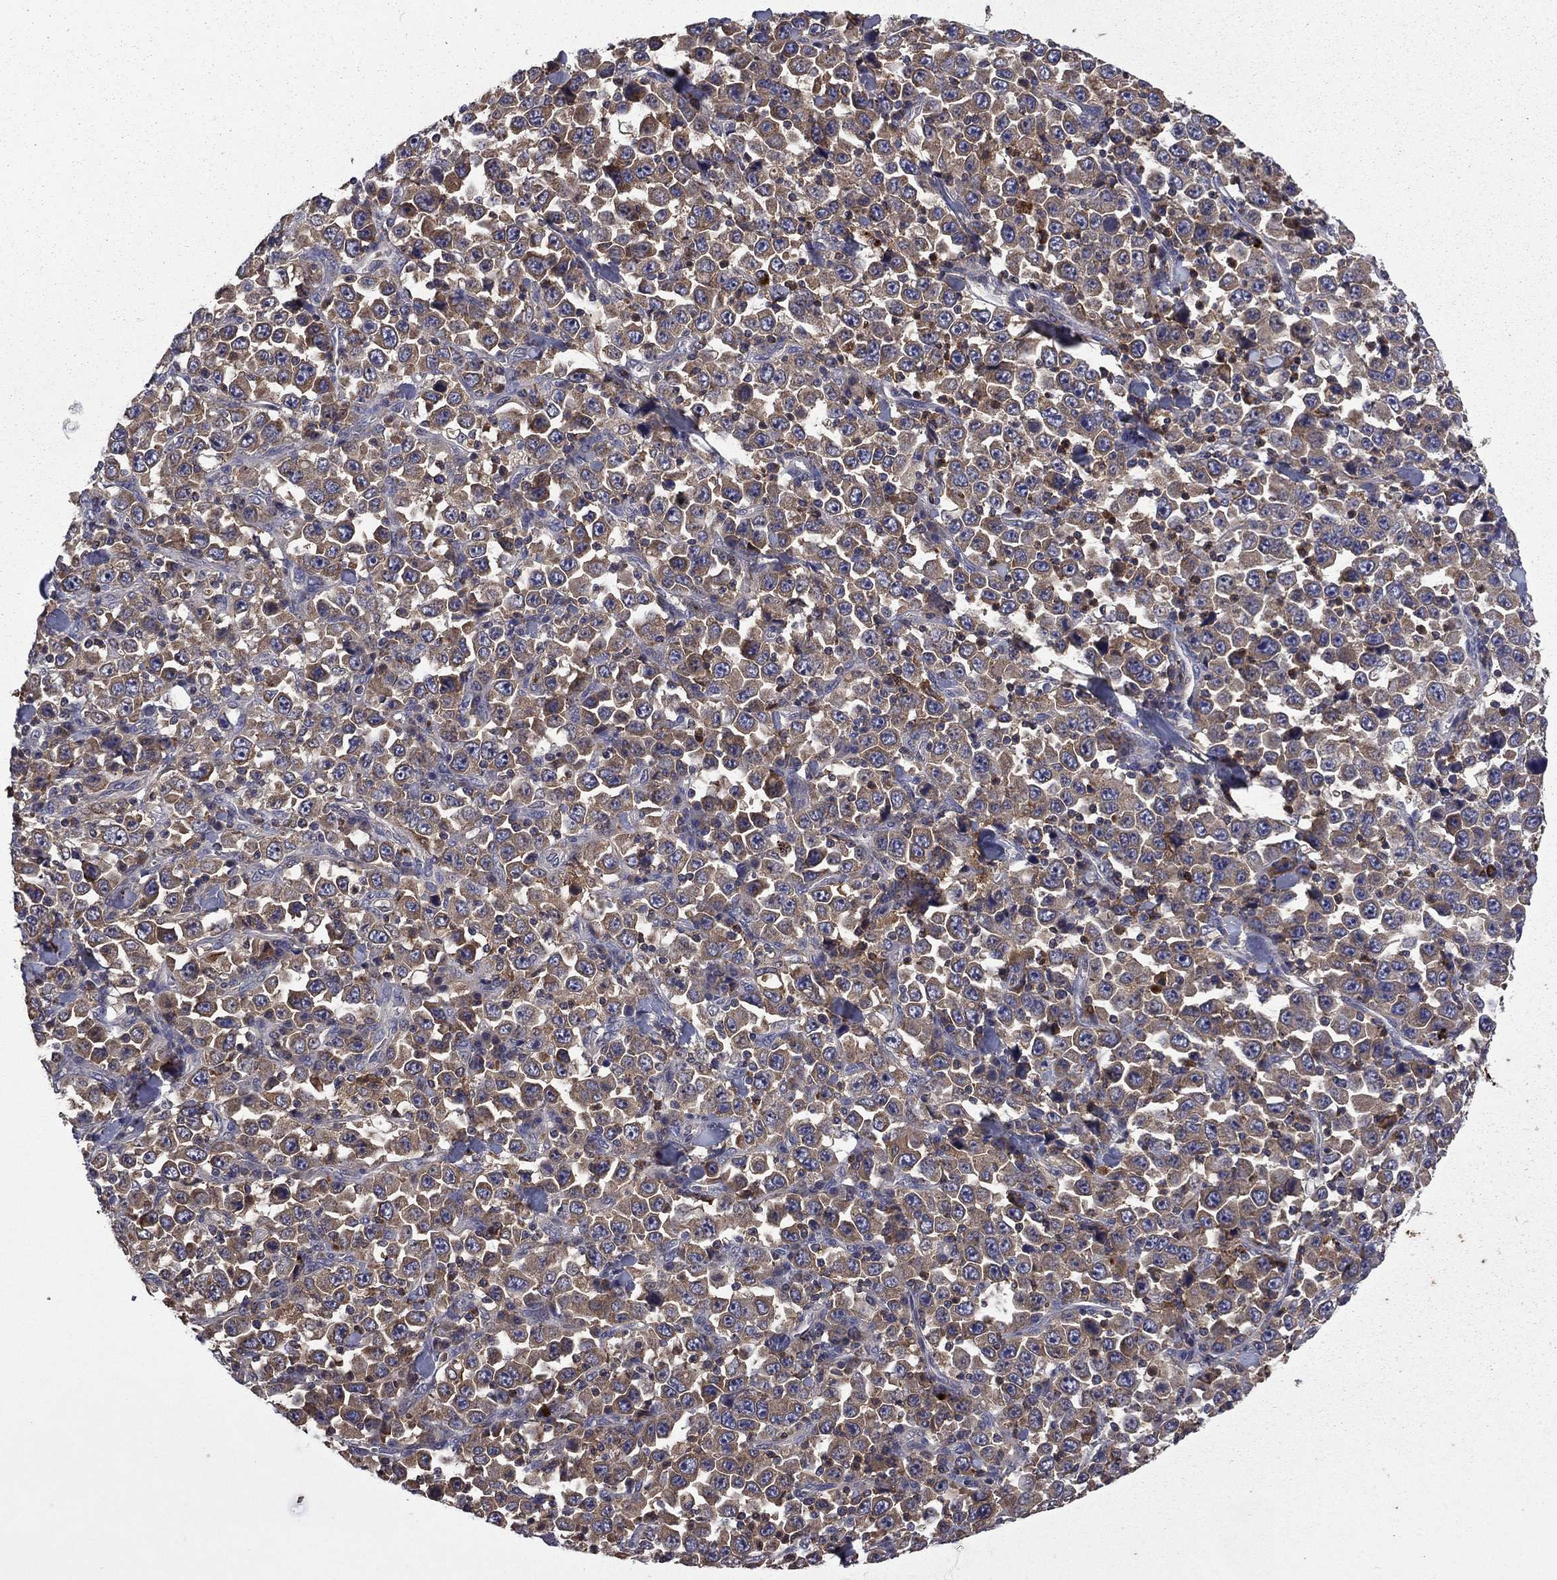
{"staining": {"intensity": "moderate", "quantity": "25%-75%", "location": "cytoplasmic/membranous"}, "tissue": "stomach cancer", "cell_type": "Tumor cells", "image_type": "cancer", "snomed": [{"axis": "morphology", "description": "Normal tissue, NOS"}, {"axis": "morphology", "description": "Adenocarcinoma, NOS"}, {"axis": "topography", "description": "Stomach, upper"}, {"axis": "topography", "description": "Stomach"}], "caption": "A high-resolution micrograph shows IHC staining of stomach cancer (adenocarcinoma), which displays moderate cytoplasmic/membranous staining in approximately 25%-75% of tumor cells.", "gene": "CEACAM7", "patient": {"sex": "male", "age": 59}}